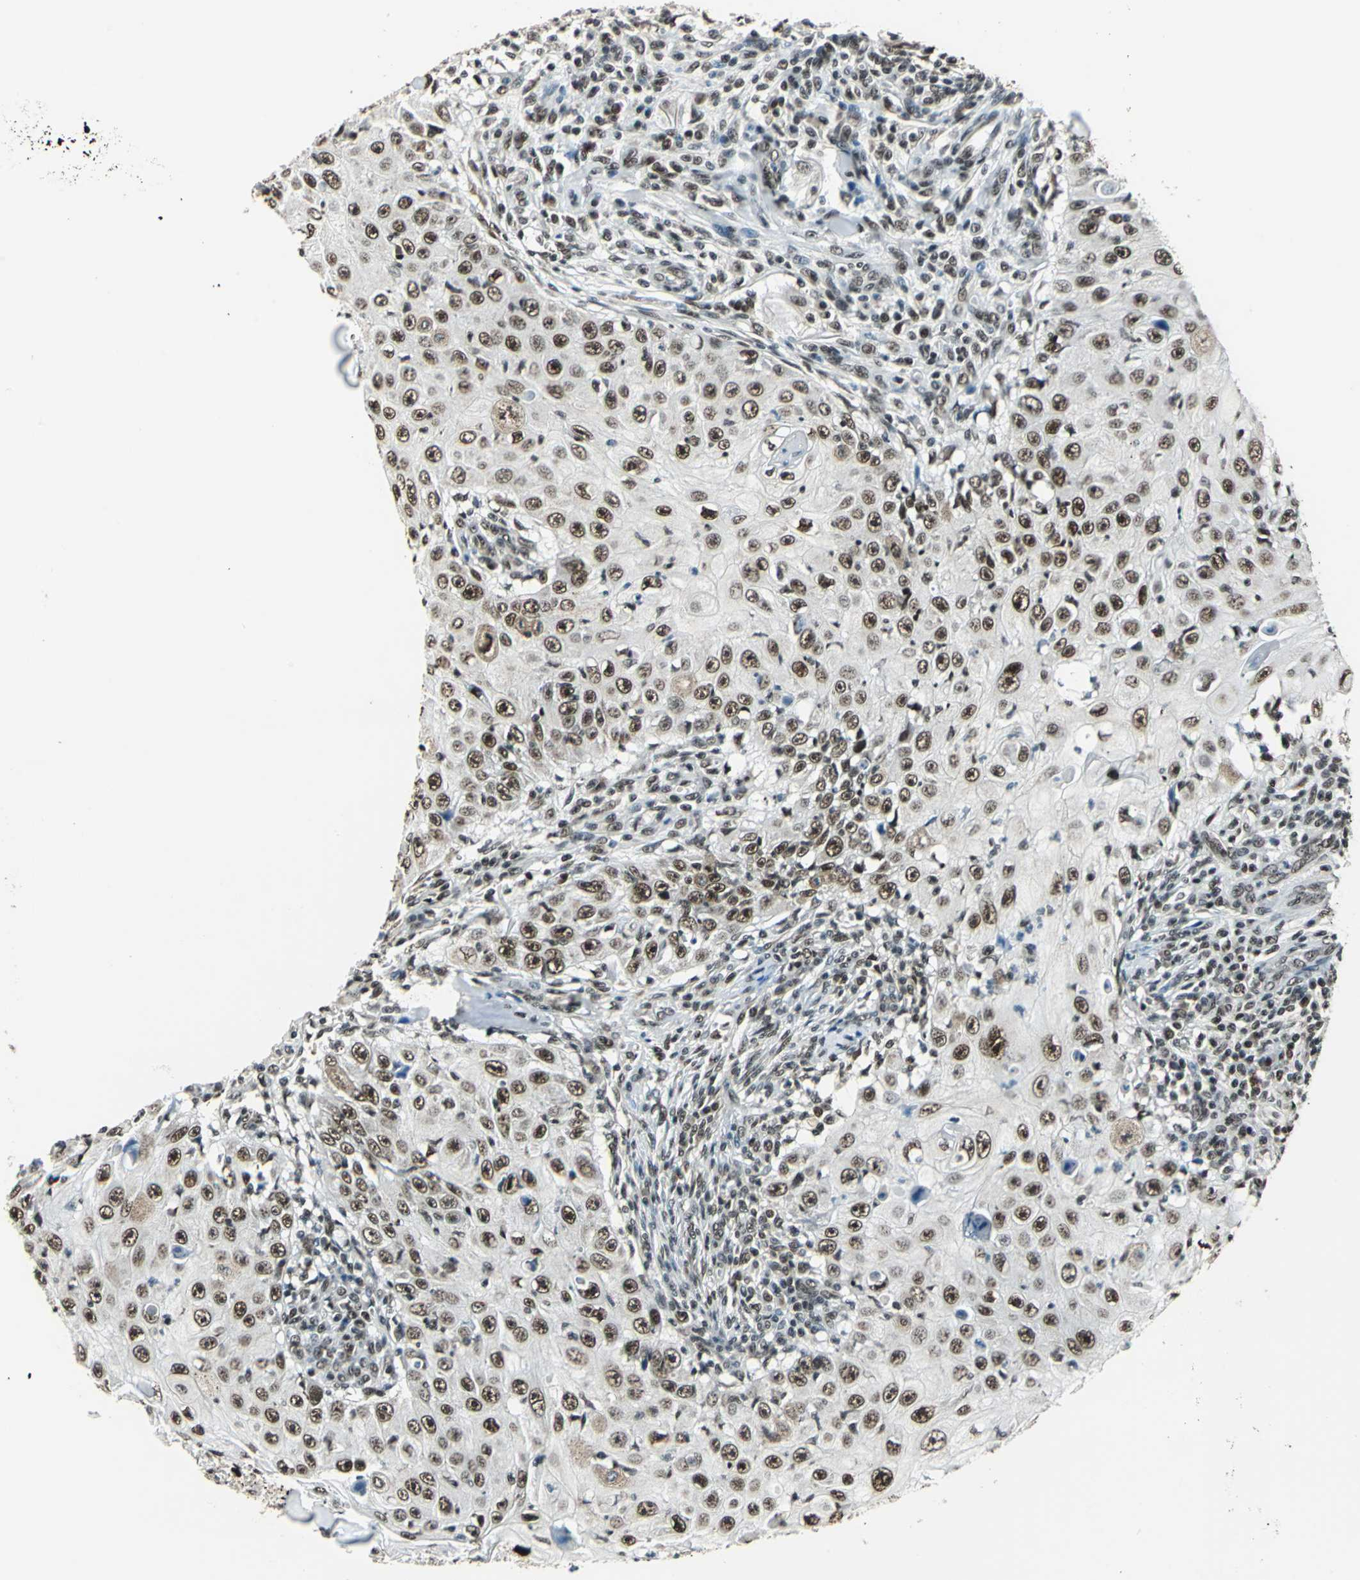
{"staining": {"intensity": "moderate", "quantity": ">75%", "location": "nuclear"}, "tissue": "skin cancer", "cell_type": "Tumor cells", "image_type": "cancer", "snomed": [{"axis": "morphology", "description": "Squamous cell carcinoma, NOS"}, {"axis": "topography", "description": "Skin"}], "caption": "Protein analysis of squamous cell carcinoma (skin) tissue exhibits moderate nuclear expression in about >75% of tumor cells. The protein of interest is shown in brown color, while the nuclei are stained blue.", "gene": "BCLAF1", "patient": {"sex": "male", "age": 86}}